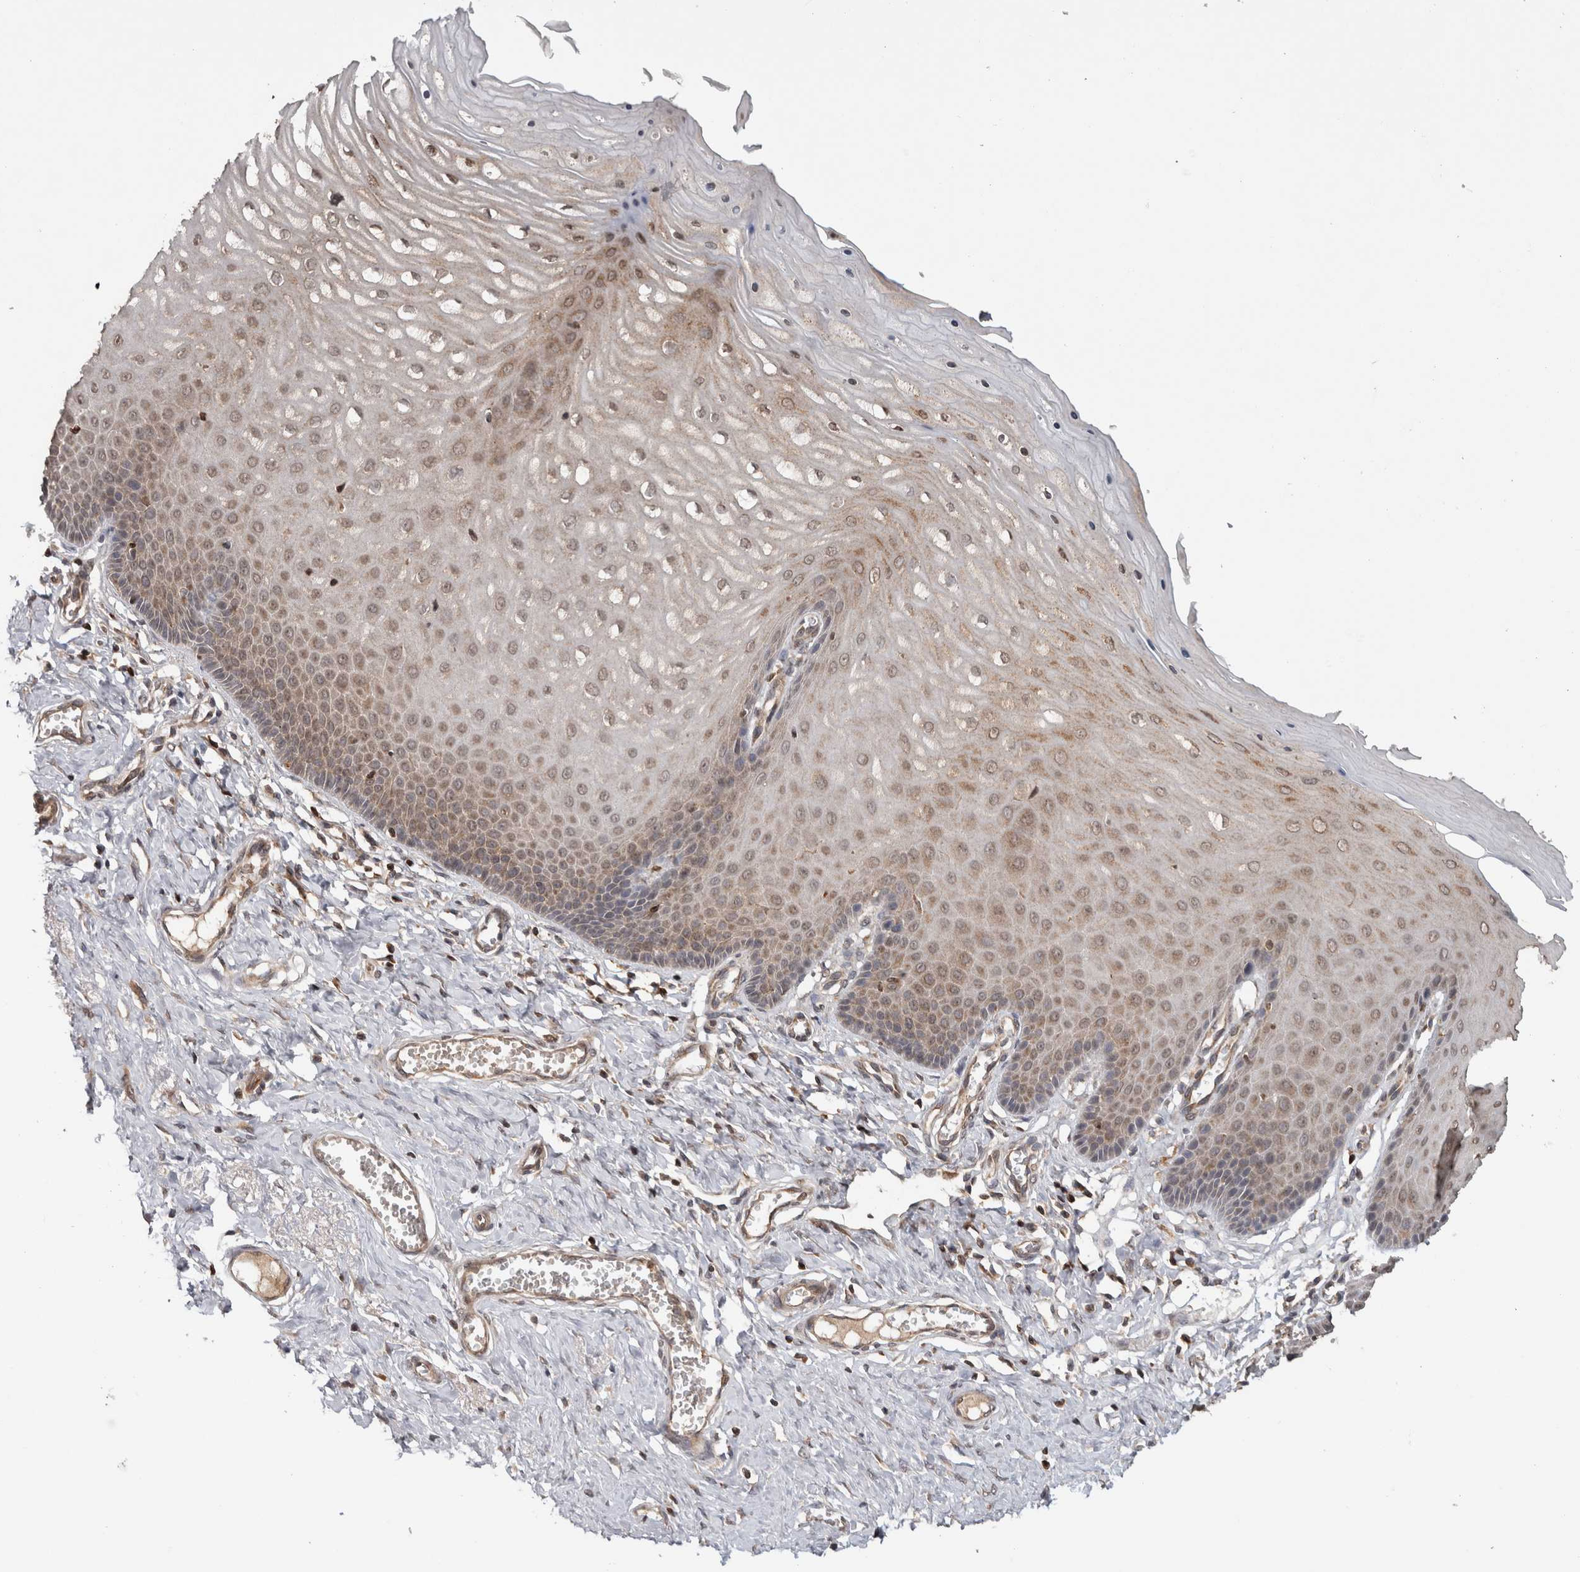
{"staining": {"intensity": "weak", "quantity": ">75%", "location": "cytoplasmic/membranous"}, "tissue": "cervix", "cell_type": "Squamous epithelial cells", "image_type": "normal", "snomed": [{"axis": "morphology", "description": "Normal tissue, NOS"}, {"axis": "topography", "description": "Cervix"}], "caption": "Protein expression analysis of normal human cervix reveals weak cytoplasmic/membranous positivity in about >75% of squamous epithelial cells. (brown staining indicates protein expression, while blue staining denotes nuclei).", "gene": "HMOX2", "patient": {"sex": "female", "age": 55}}